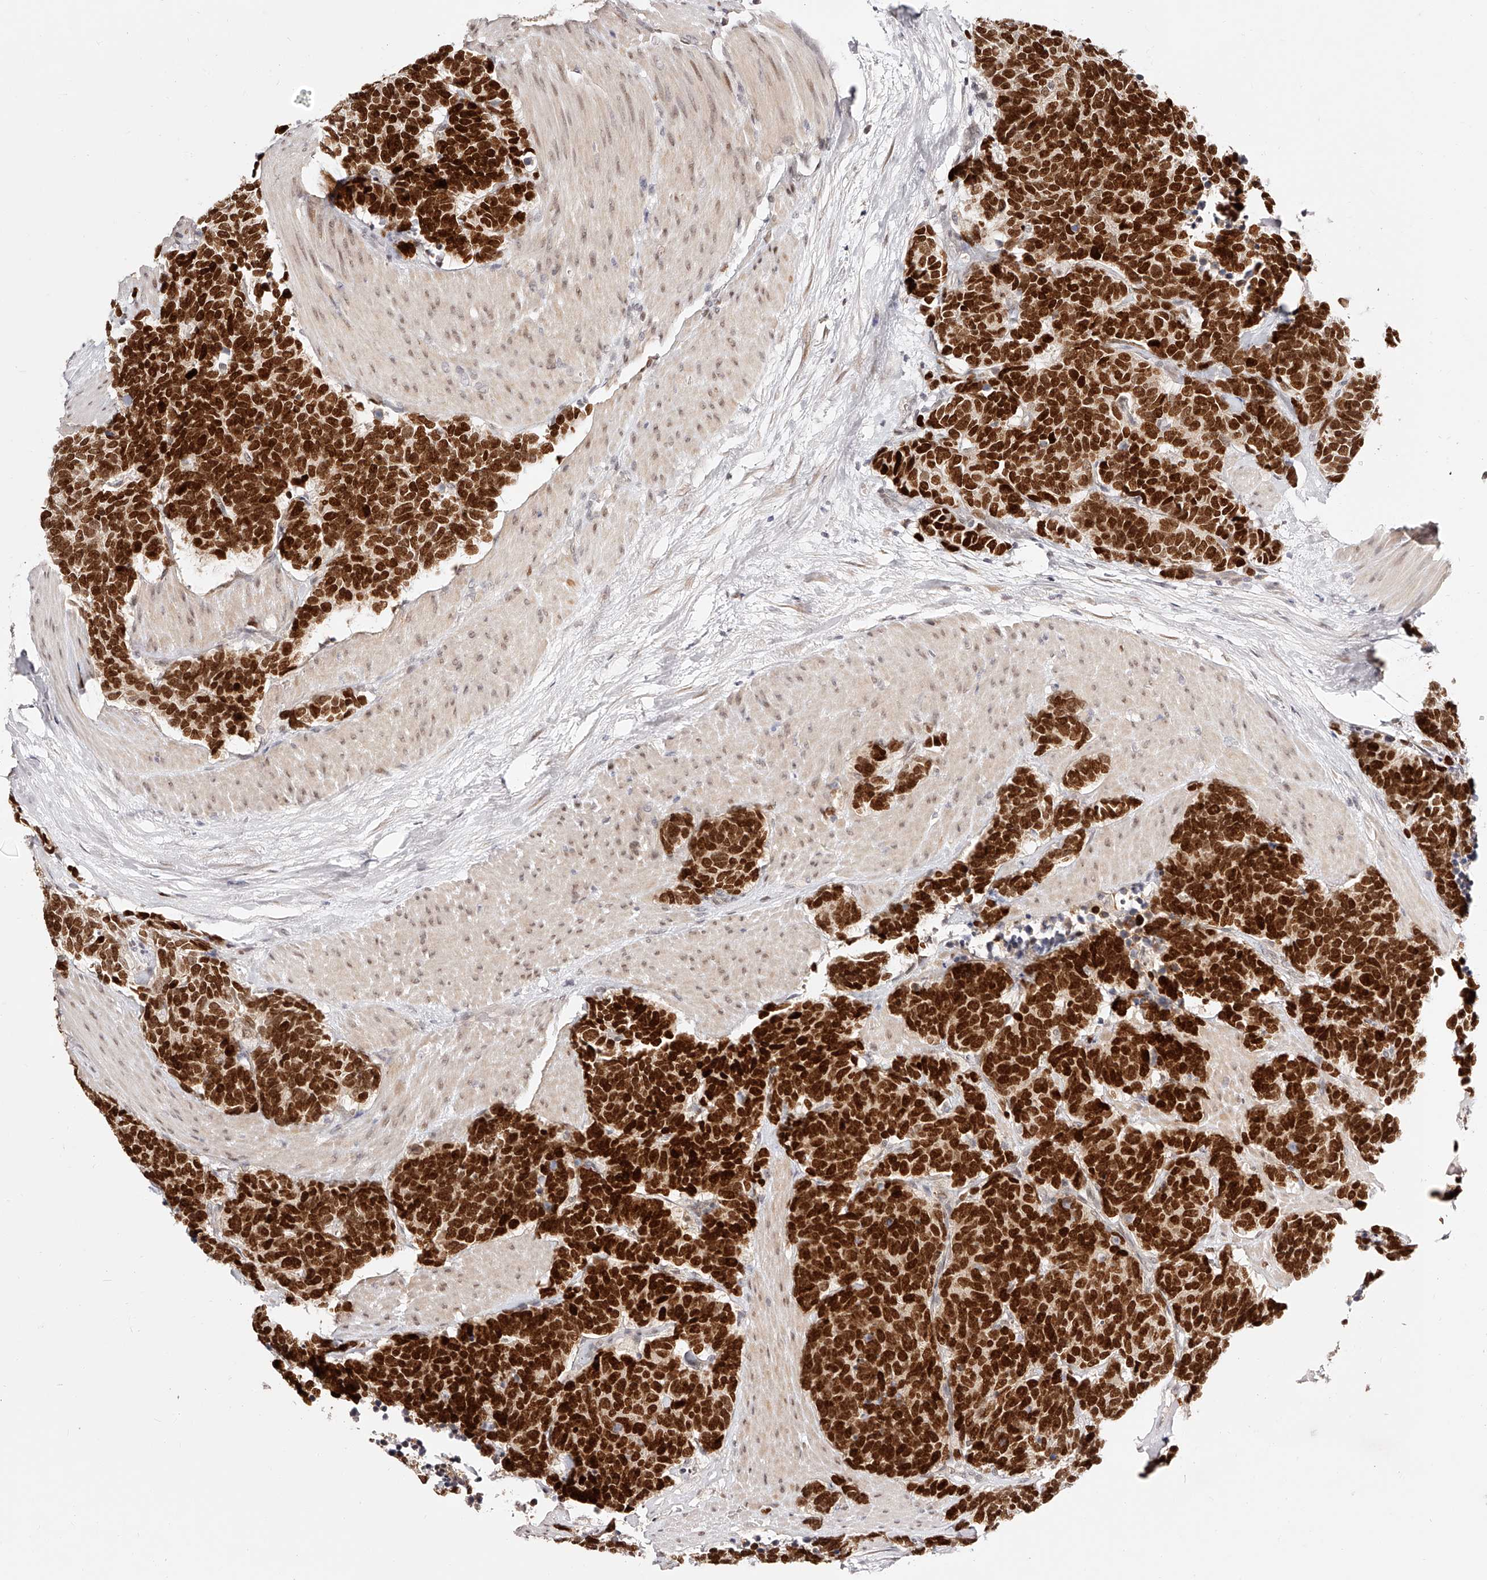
{"staining": {"intensity": "strong", "quantity": ">75%", "location": "nuclear"}, "tissue": "carcinoid", "cell_type": "Tumor cells", "image_type": "cancer", "snomed": [{"axis": "morphology", "description": "Carcinoma, NOS"}, {"axis": "morphology", "description": "Carcinoid, malignant, NOS"}, {"axis": "topography", "description": "Urinary bladder"}], "caption": "Tumor cells exhibit high levels of strong nuclear staining in about >75% of cells in human carcinoid (malignant).", "gene": "USF3", "patient": {"sex": "male", "age": 57}}